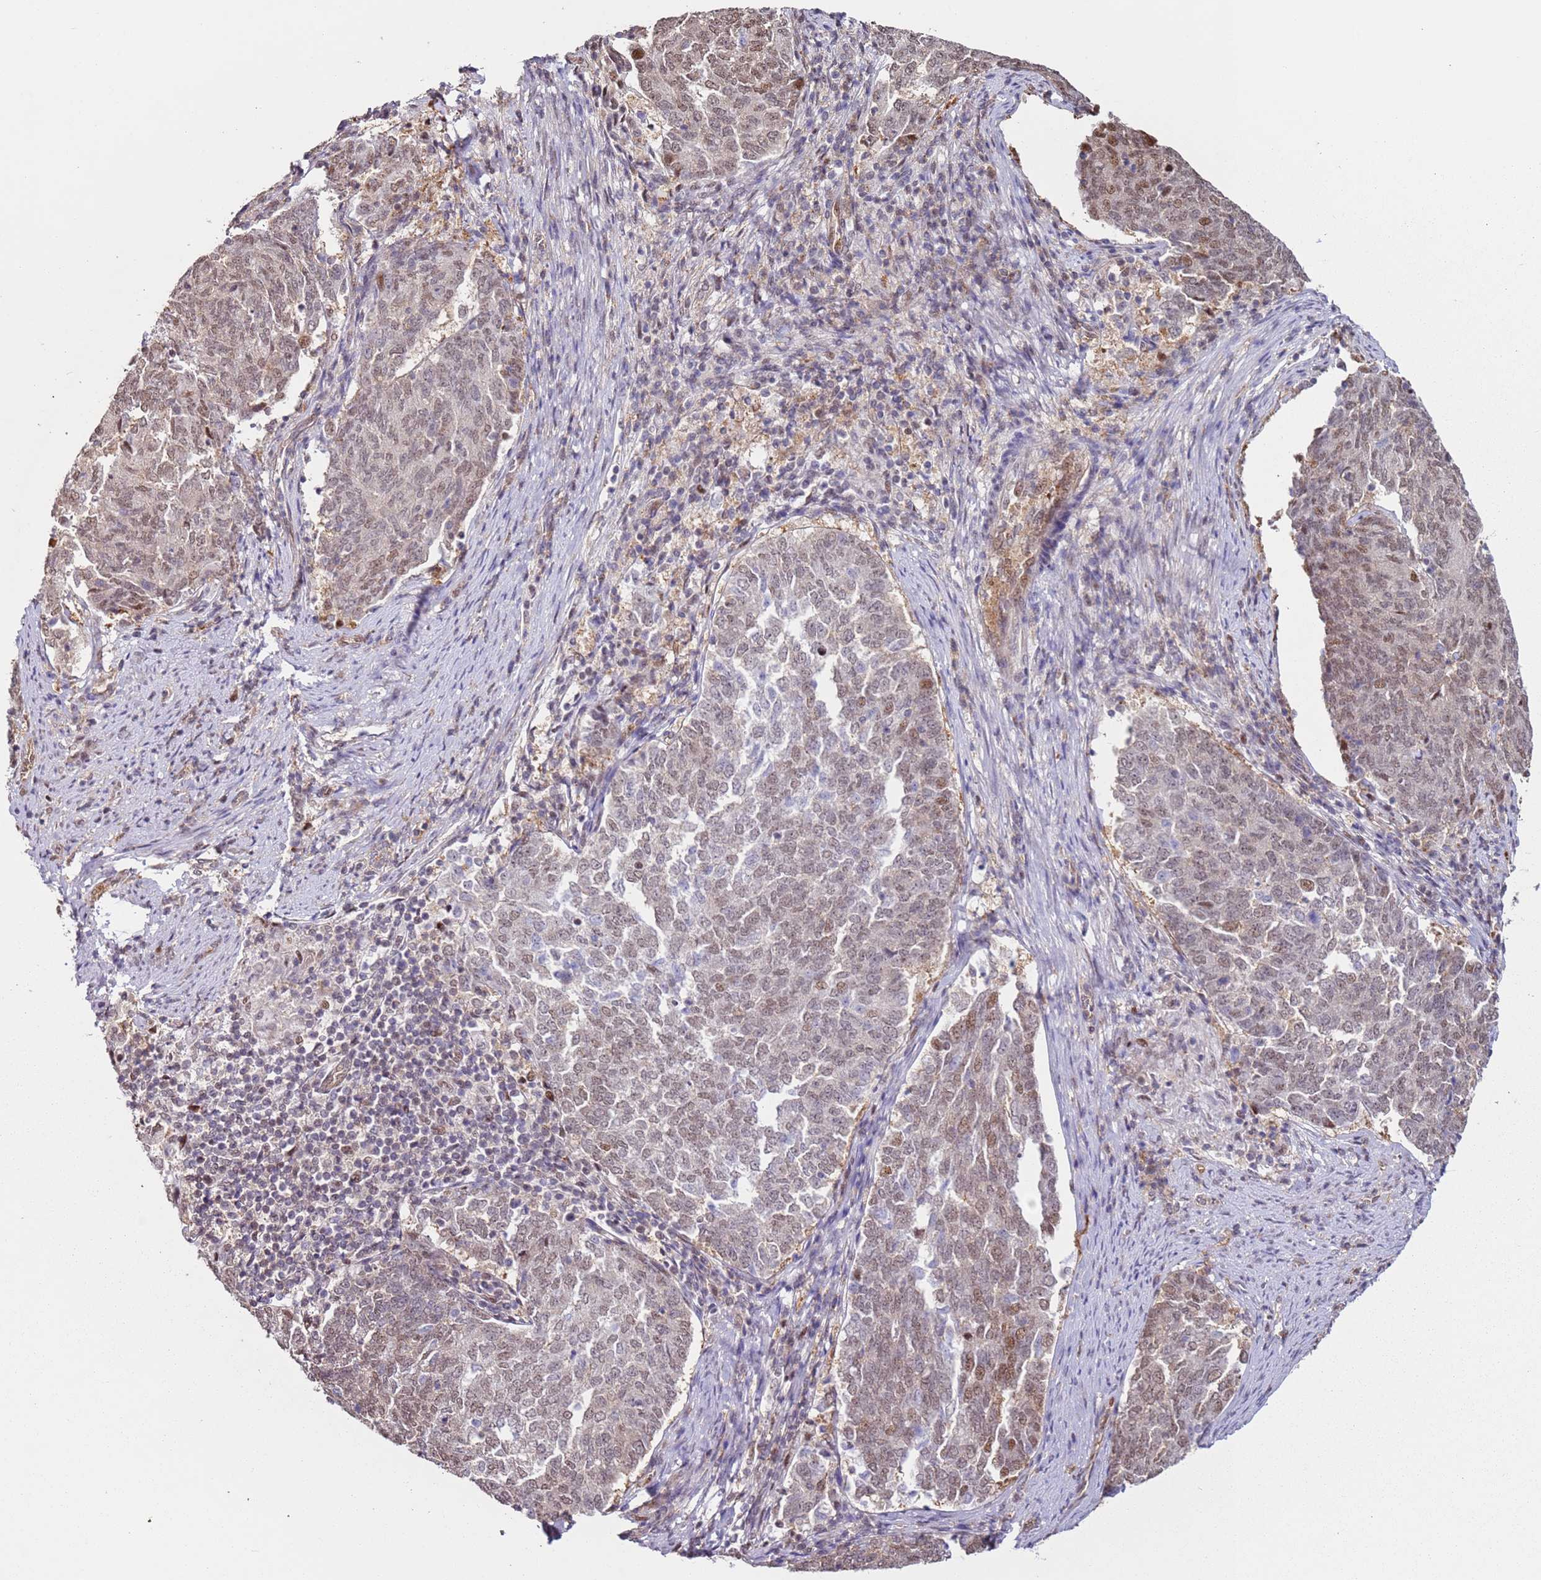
{"staining": {"intensity": "moderate", "quantity": "25%-75%", "location": "nuclear"}, "tissue": "endometrial cancer", "cell_type": "Tumor cells", "image_type": "cancer", "snomed": [{"axis": "morphology", "description": "Adenocarcinoma, NOS"}, {"axis": "topography", "description": "Endometrium"}], "caption": "Protein expression analysis of adenocarcinoma (endometrial) exhibits moderate nuclear expression in approximately 25%-75% of tumor cells.", "gene": "PSMD4", "patient": {"sex": "female", "age": 80}}